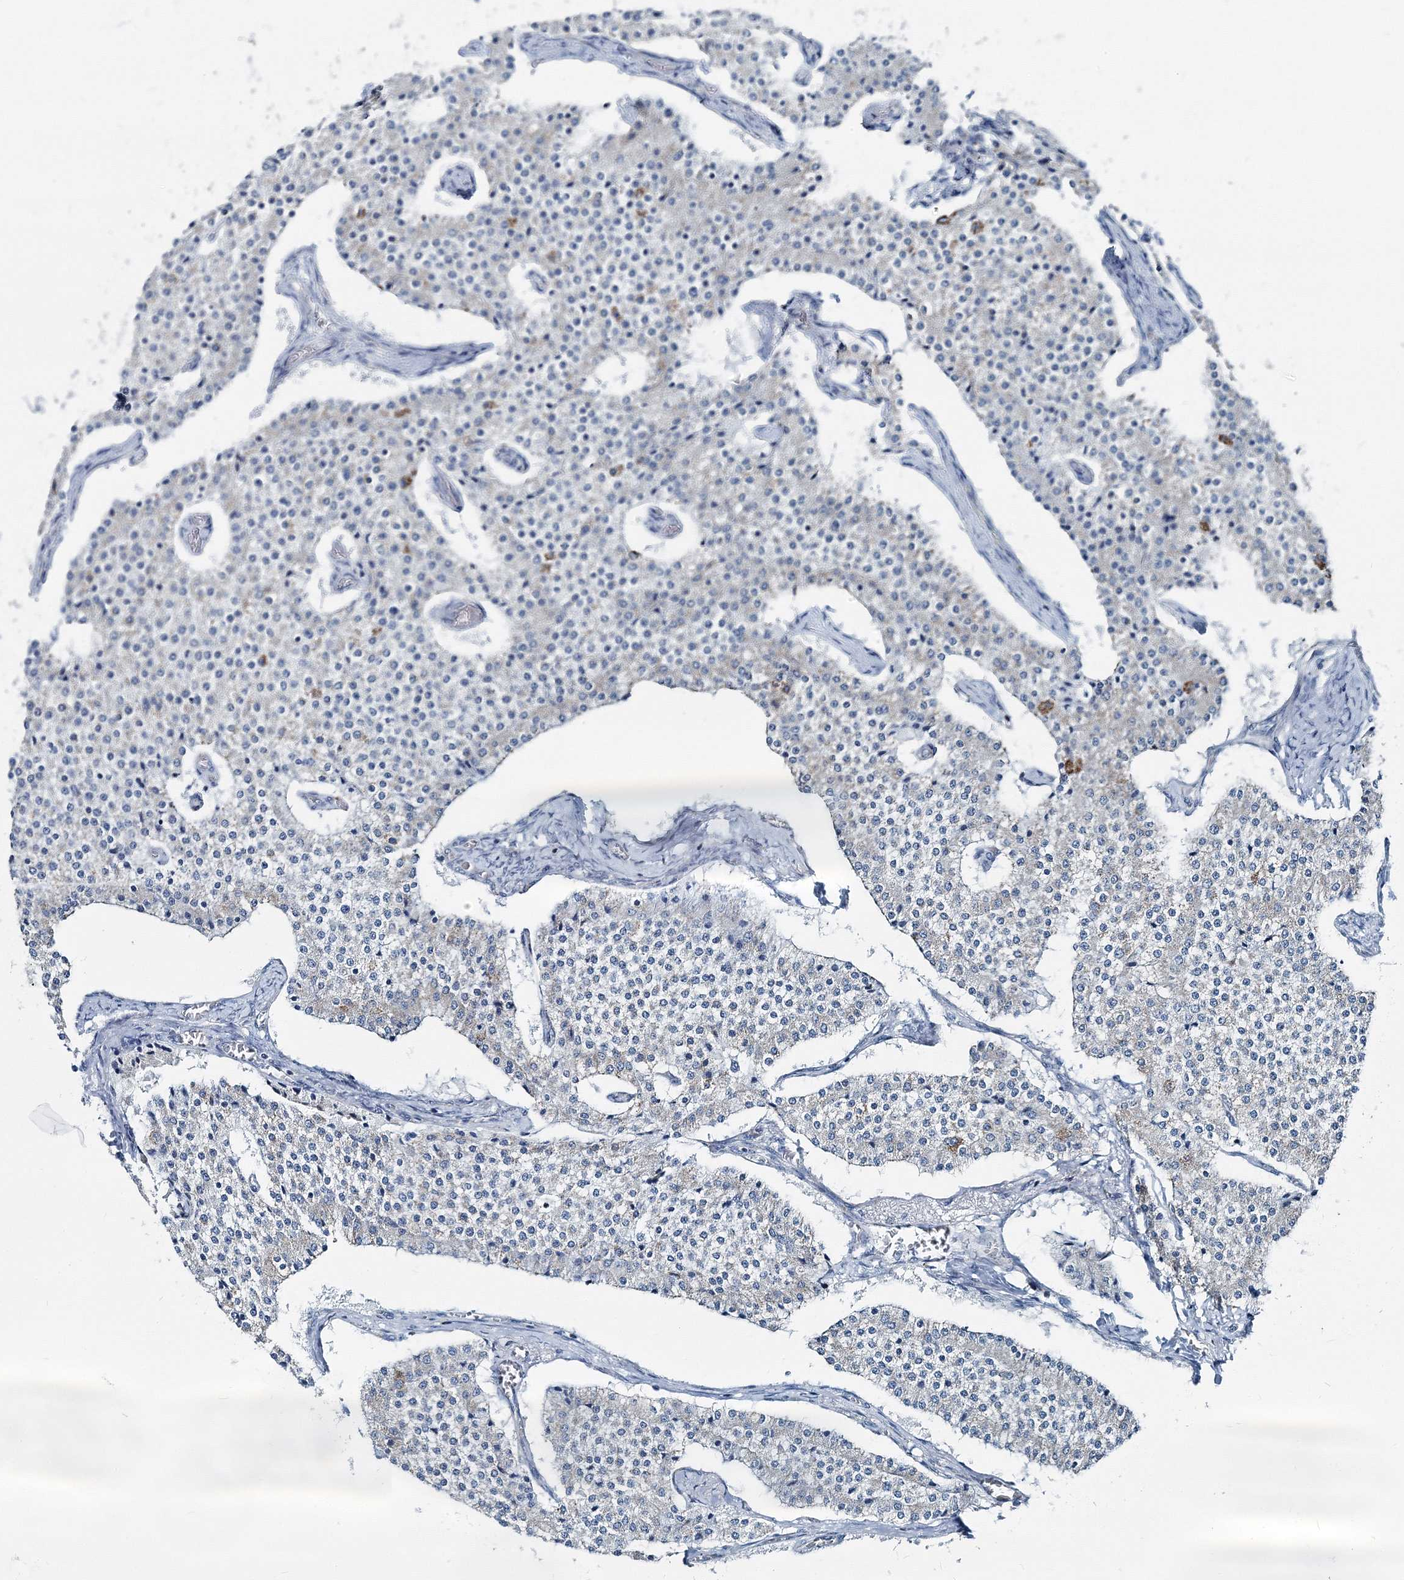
{"staining": {"intensity": "negative", "quantity": "none", "location": "none"}, "tissue": "carcinoid", "cell_type": "Tumor cells", "image_type": "cancer", "snomed": [{"axis": "morphology", "description": "Carcinoid, malignant, NOS"}, {"axis": "topography", "description": "Colon"}], "caption": "Histopathology image shows no significant protein staining in tumor cells of carcinoid.", "gene": "GABARAPL2", "patient": {"sex": "female", "age": 52}}